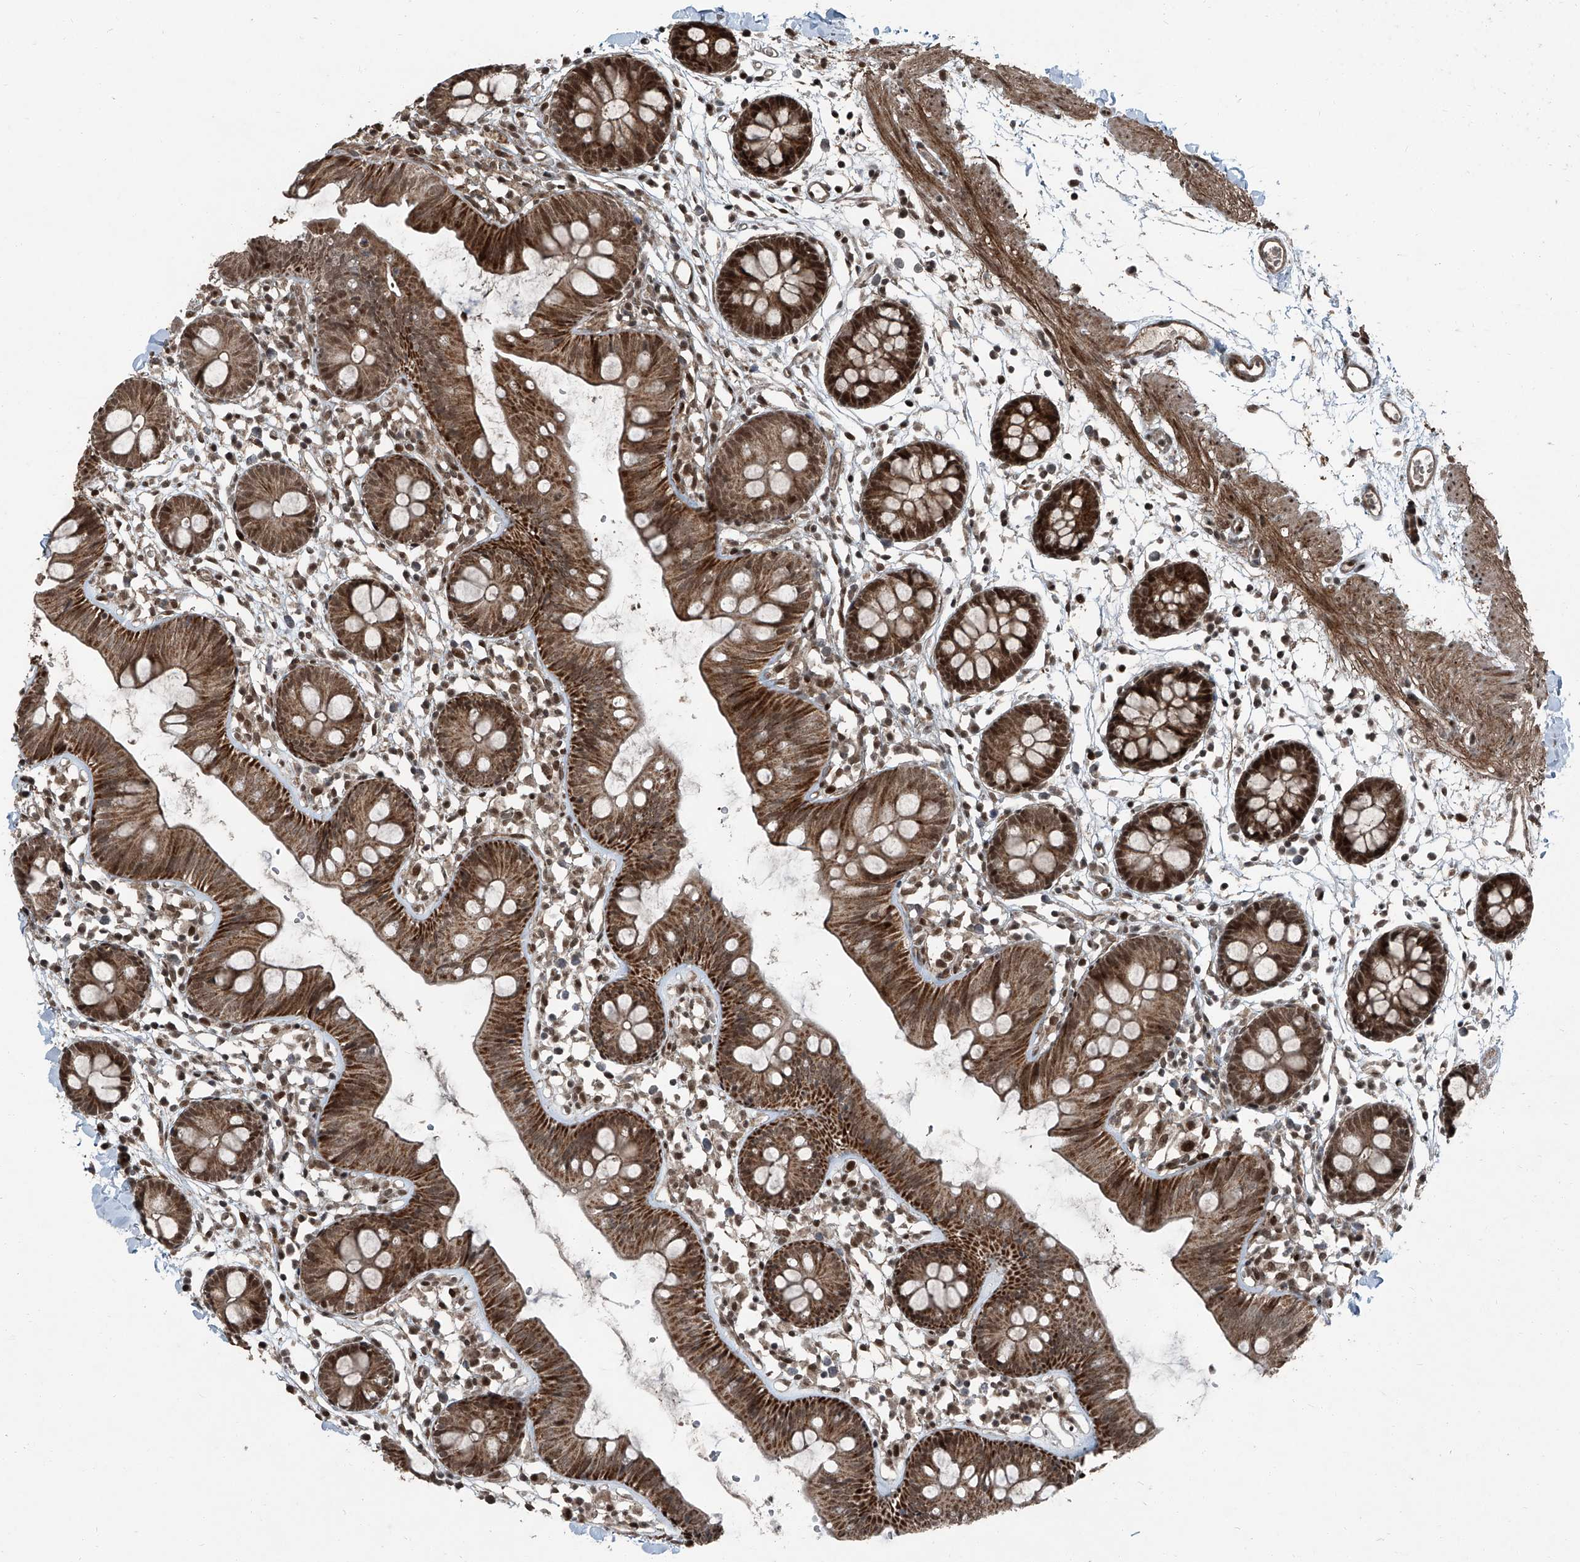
{"staining": {"intensity": "moderate", "quantity": ">75%", "location": "cytoplasmic/membranous"}, "tissue": "colon", "cell_type": "Endothelial cells", "image_type": "normal", "snomed": [{"axis": "morphology", "description": "Normal tissue, NOS"}, {"axis": "topography", "description": "Colon"}], "caption": "Endothelial cells exhibit moderate cytoplasmic/membranous staining in approximately >75% of cells in benign colon.", "gene": "ZNF570", "patient": {"sex": "male", "age": 56}}